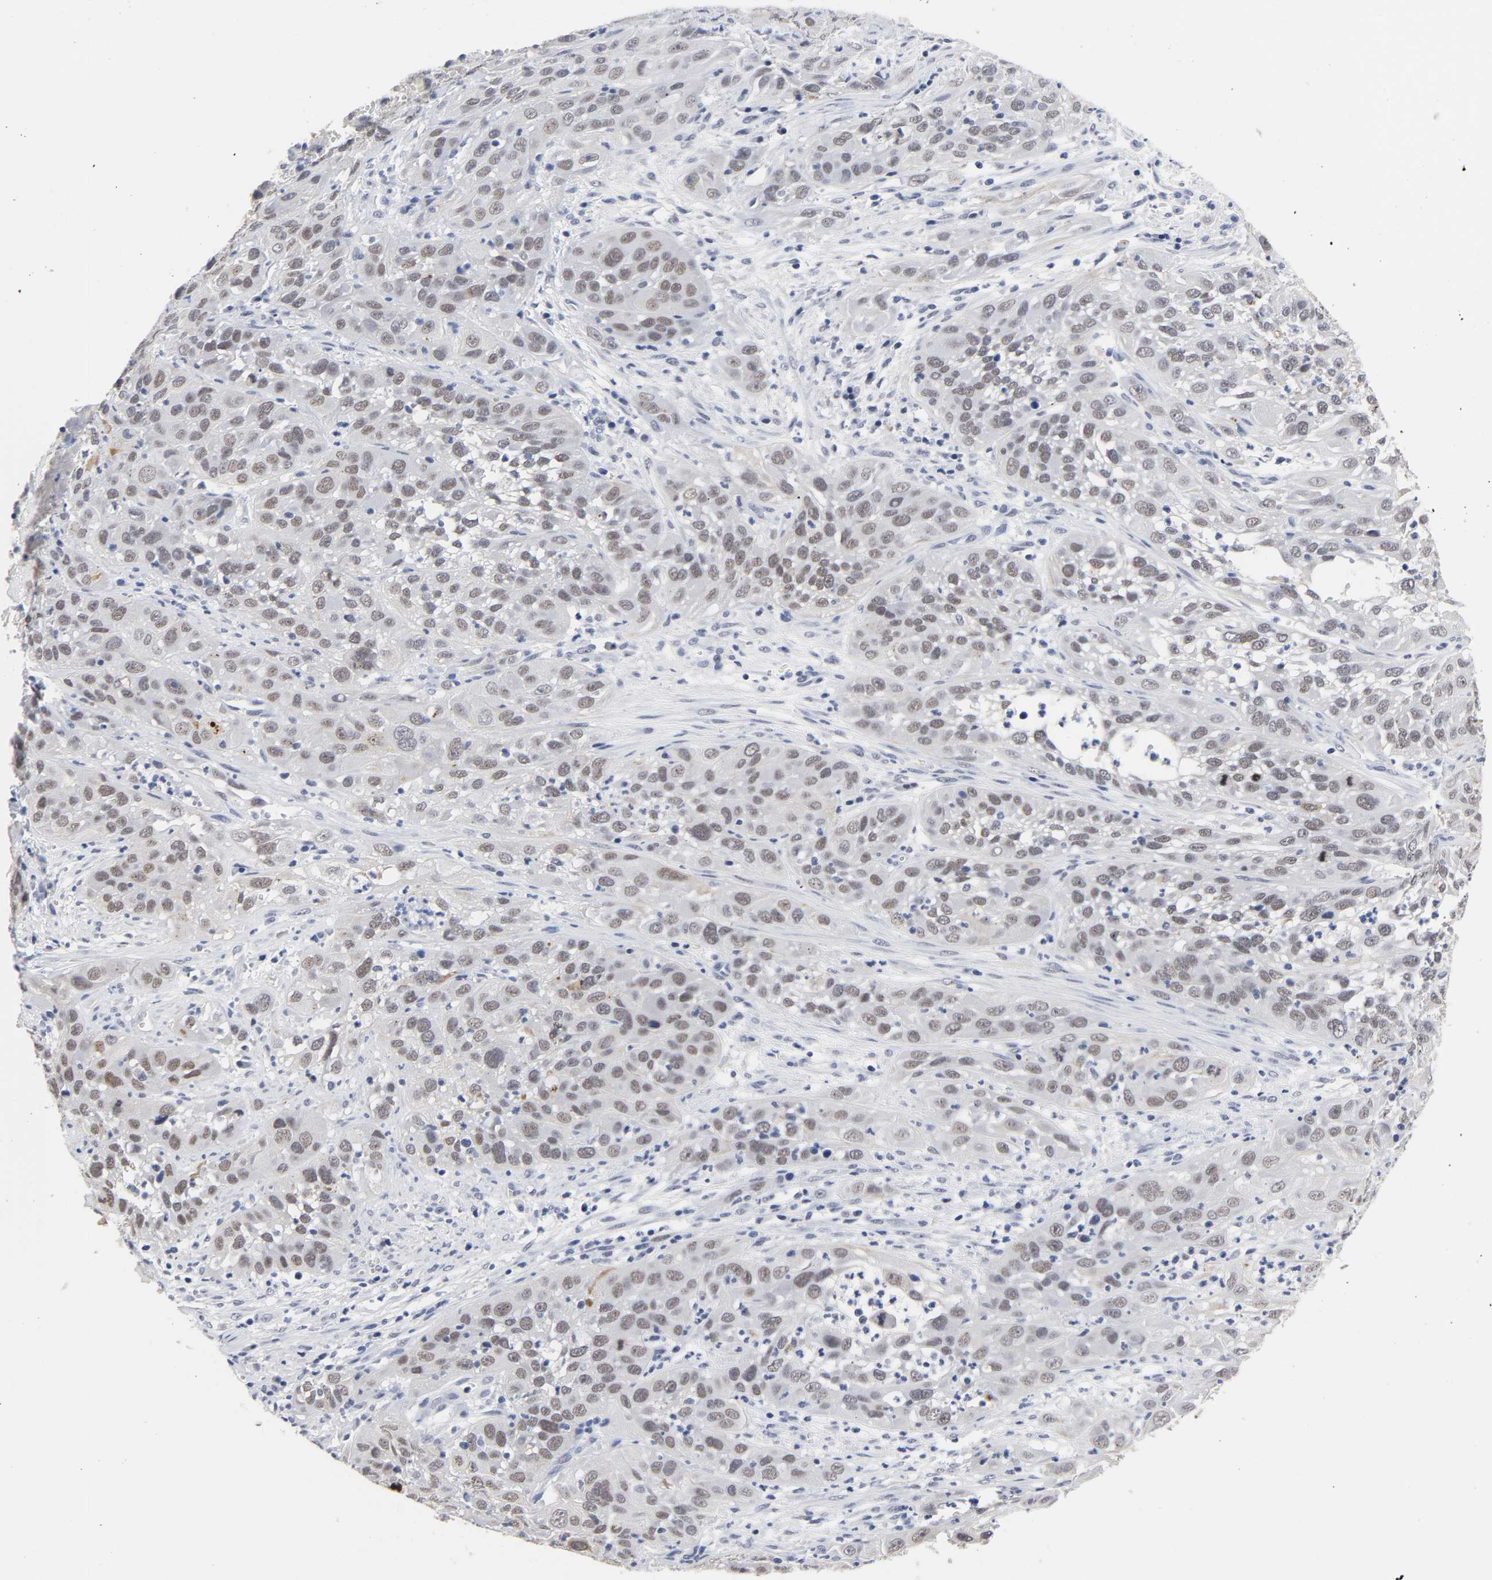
{"staining": {"intensity": "weak", "quantity": "25%-75%", "location": "nuclear"}, "tissue": "cervical cancer", "cell_type": "Tumor cells", "image_type": "cancer", "snomed": [{"axis": "morphology", "description": "Squamous cell carcinoma, NOS"}, {"axis": "topography", "description": "Cervix"}], "caption": "High-magnification brightfield microscopy of squamous cell carcinoma (cervical) stained with DAB (3,3'-diaminobenzidine) (brown) and counterstained with hematoxylin (blue). tumor cells exhibit weak nuclear staining is seen in approximately25%-75% of cells. (brown staining indicates protein expression, while blue staining denotes nuclei).", "gene": "GRHL2", "patient": {"sex": "female", "age": 32}}